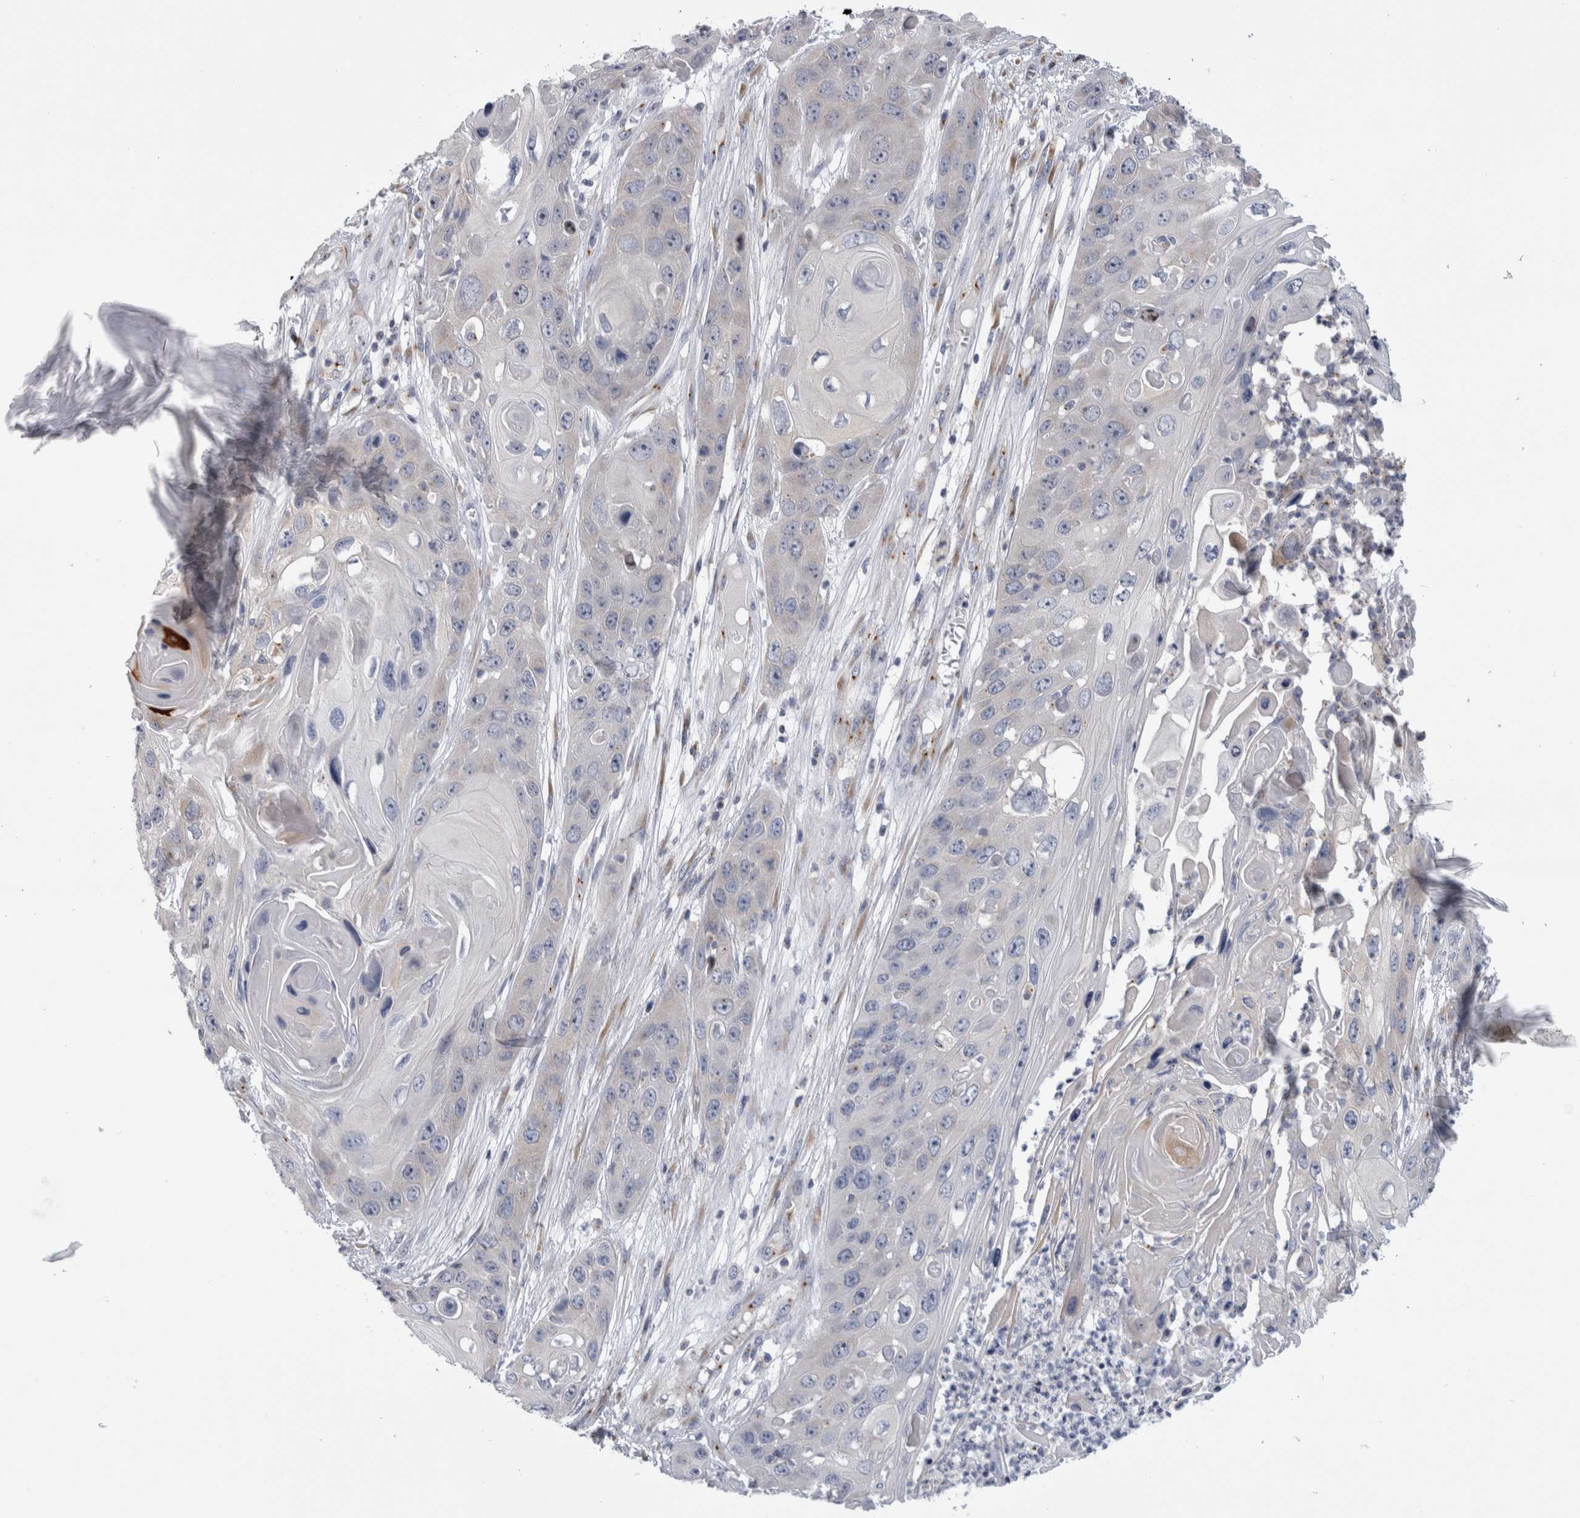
{"staining": {"intensity": "negative", "quantity": "none", "location": "none"}, "tissue": "skin cancer", "cell_type": "Tumor cells", "image_type": "cancer", "snomed": [{"axis": "morphology", "description": "Squamous cell carcinoma, NOS"}, {"axis": "topography", "description": "Skin"}], "caption": "Immunohistochemistry of human squamous cell carcinoma (skin) exhibits no expression in tumor cells.", "gene": "AKAP9", "patient": {"sex": "male", "age": 55}}